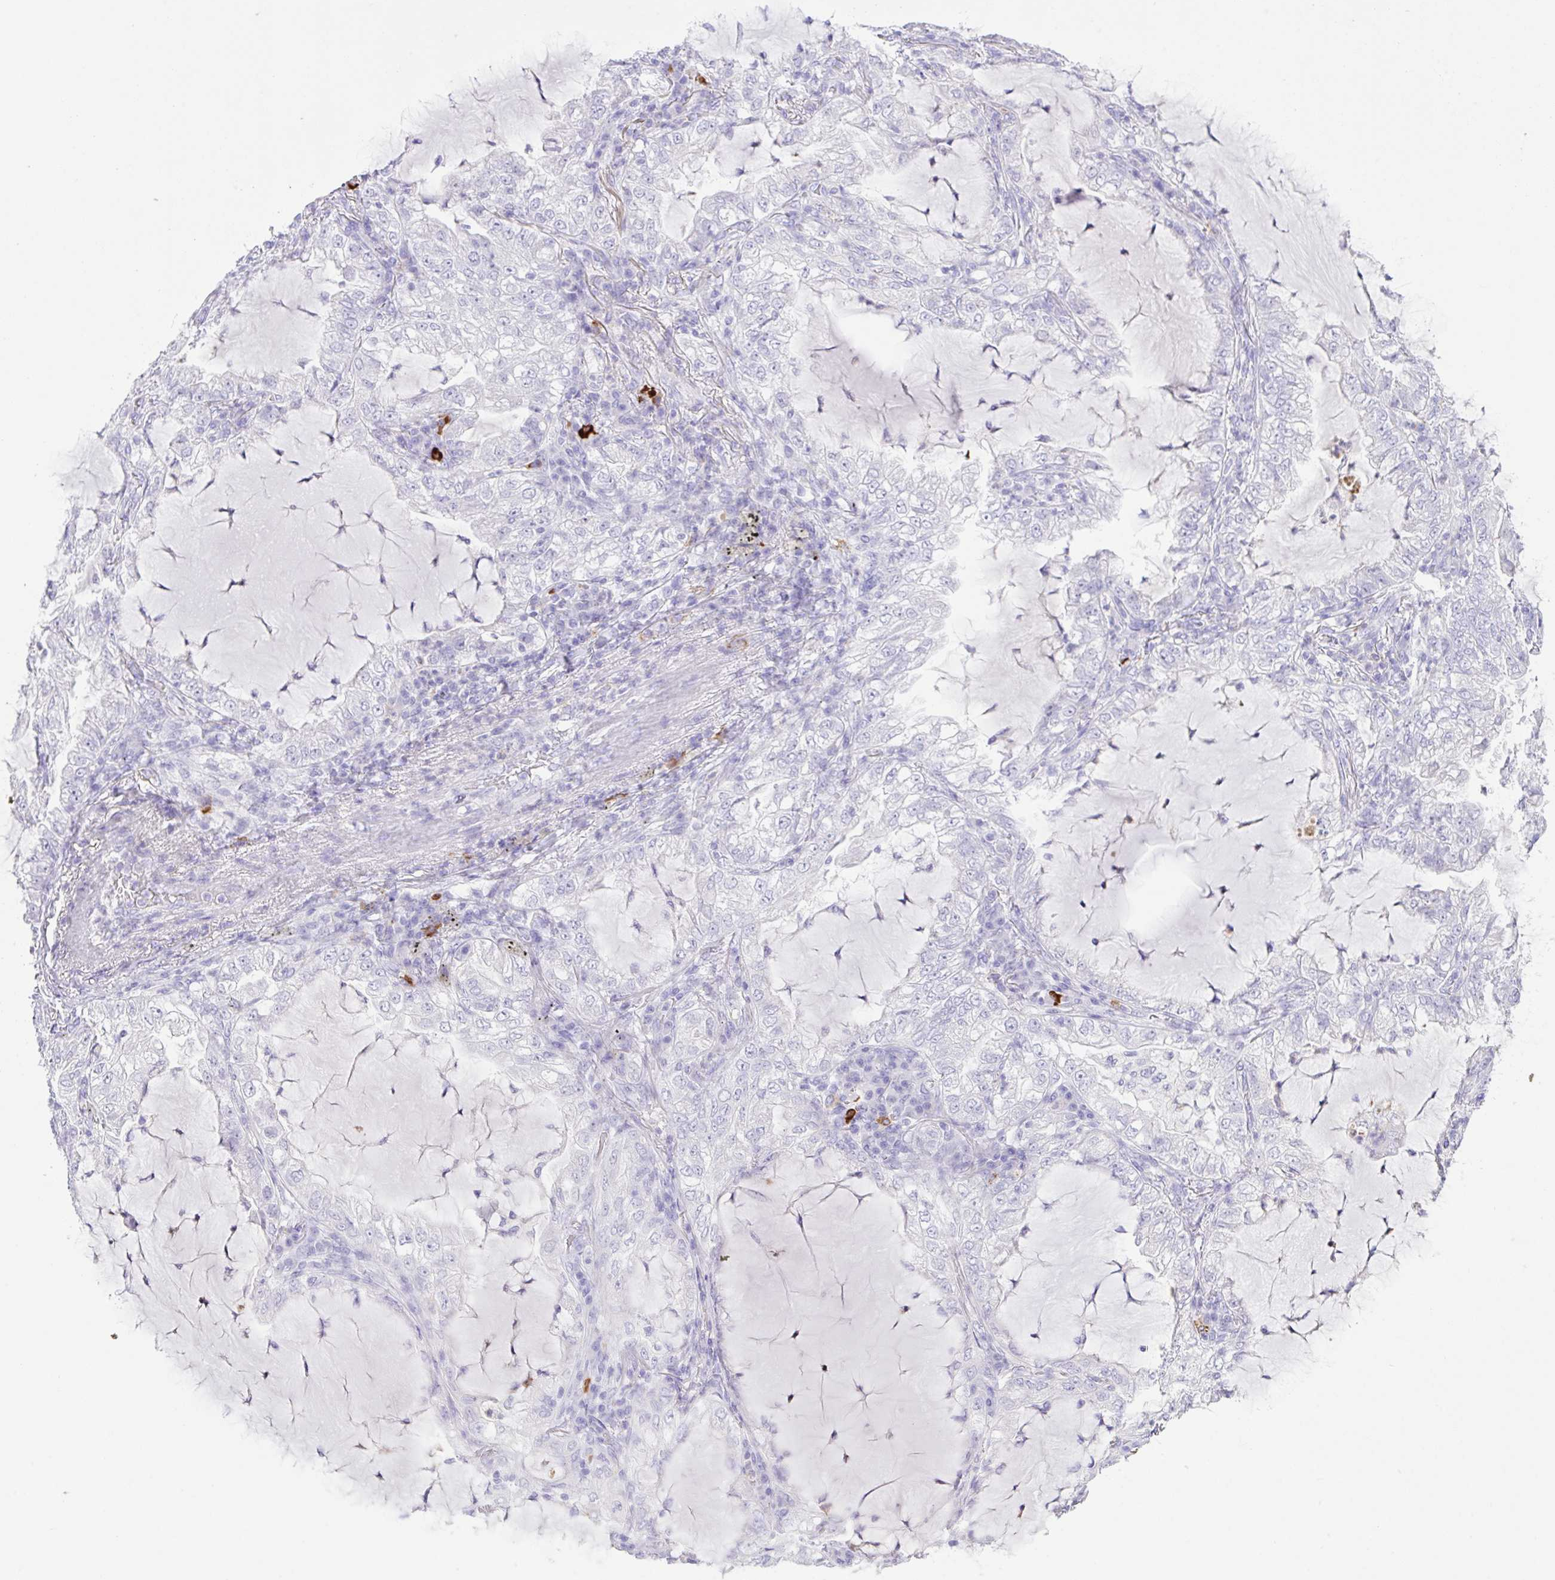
{"staining": {"intensity": "negative", "quantity": "none", "location": "none"}, "tissue": "lung cancer", "cell_type": "Tumor cells", "image_type": "cancer", "snomed": [{"axis": "morphology", "description": "Adenocarcinoma, NOS"}, {"axis": "topography", "description": "Lung"}], "caption": "Immunohistochemistry image of neoplastic tissue: human lung adenocarcinoma stained with DAB shows no significant protein staining in tumor cells.", "gene": "CST11", "patient": {"sex": "female", "age": 73}}